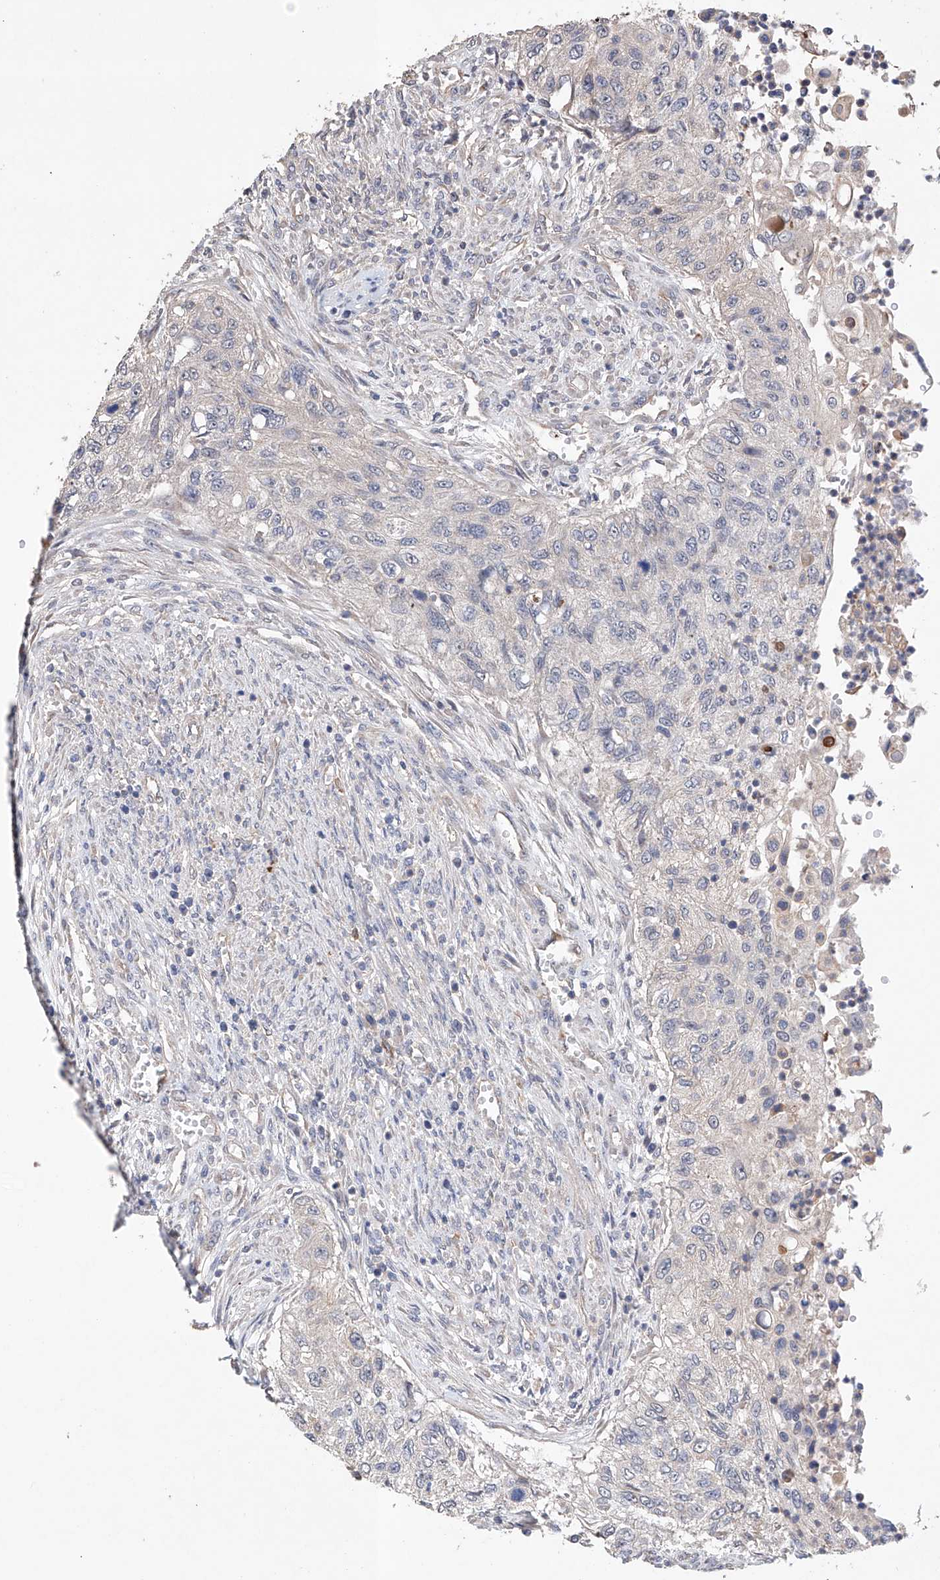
{"staining": {"intensity": "negative", "quantity": "none", "location": "none"}, "tissue": "urothelial cancer", "cell_type": "Tumor cells", "image_type": "cancer", "snomed": [{"axis": "morphology", "description": "Urothelial carcinoma, High grade"}, {"axis": "topography", "description": "Urinary bladder"}], "caption": "The photomicrograph exhibits no staining of tumor cells in urothelial cancer. The staining is performed using DAB (3,3'-diaminobenzidine) brown chromogen with nuclei counter-stained in using hematoxylin.", "gene": "AFG1L", "patient": {"sex": "female", "age": 60}}